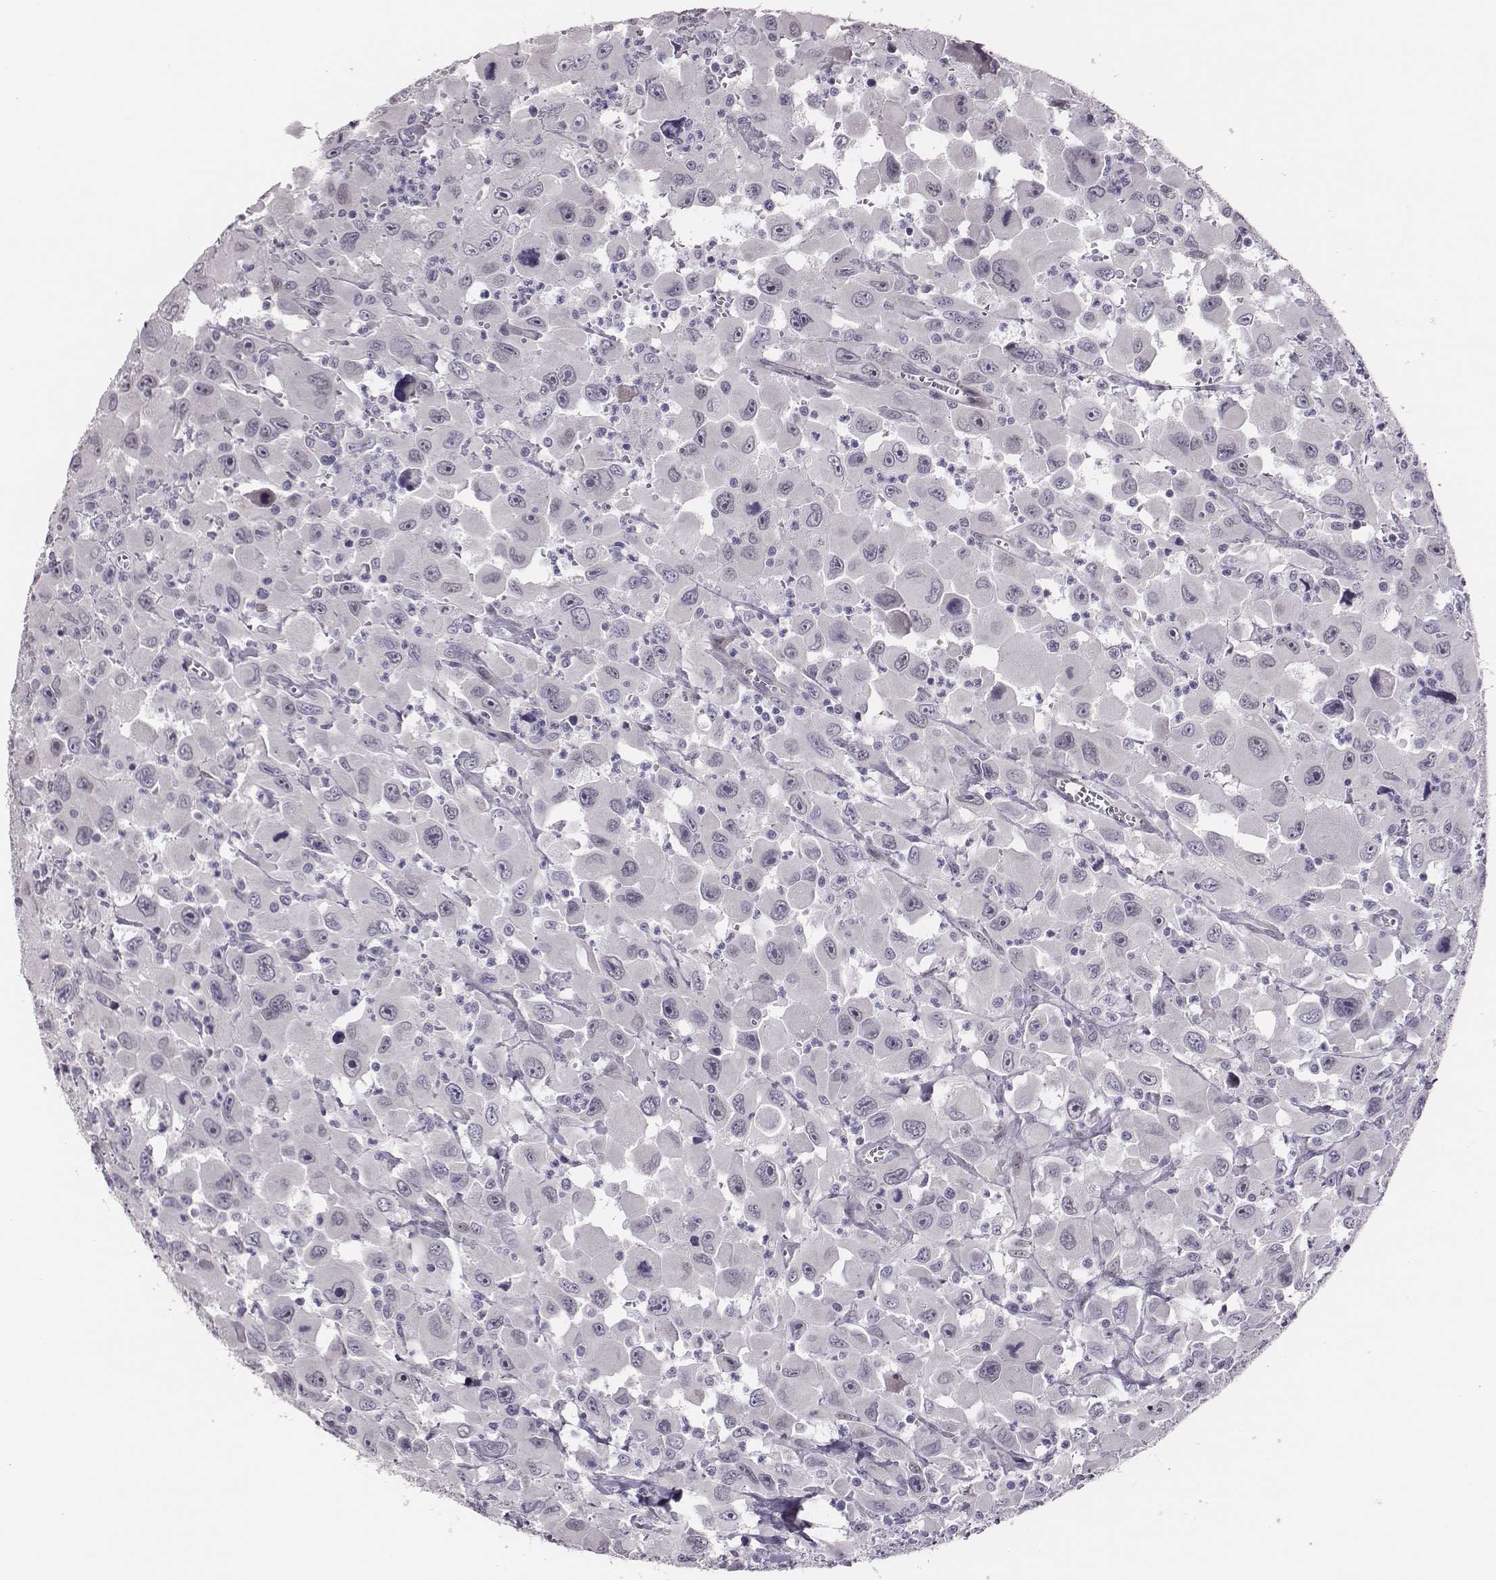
{"staining": {"intensity": "negative", "quantity": "none", "location": "none"}, "tissue": "head and neck cancer", "cell_type": "Tumor cells", "image_type": "cancer", "snomed": [{"axis": "morphology", "description": "Squamous cell carcinoma, NOS"}, {"axis": "morphology", "description": "Squamous cell carcinoma, metastatic, NOS"}, {"axis": "topography", "description": "Oral tissue"}, {"axis": "topography", "description": "Head-Neck"}], "caption": "Immunohistochemistry image of neoplastic tissue: head and neck cancer stained with DAB displays no significant protein expression in tumor cells.", "gene": "SCML2", "patient": {"sex": "female", "age": 85}}